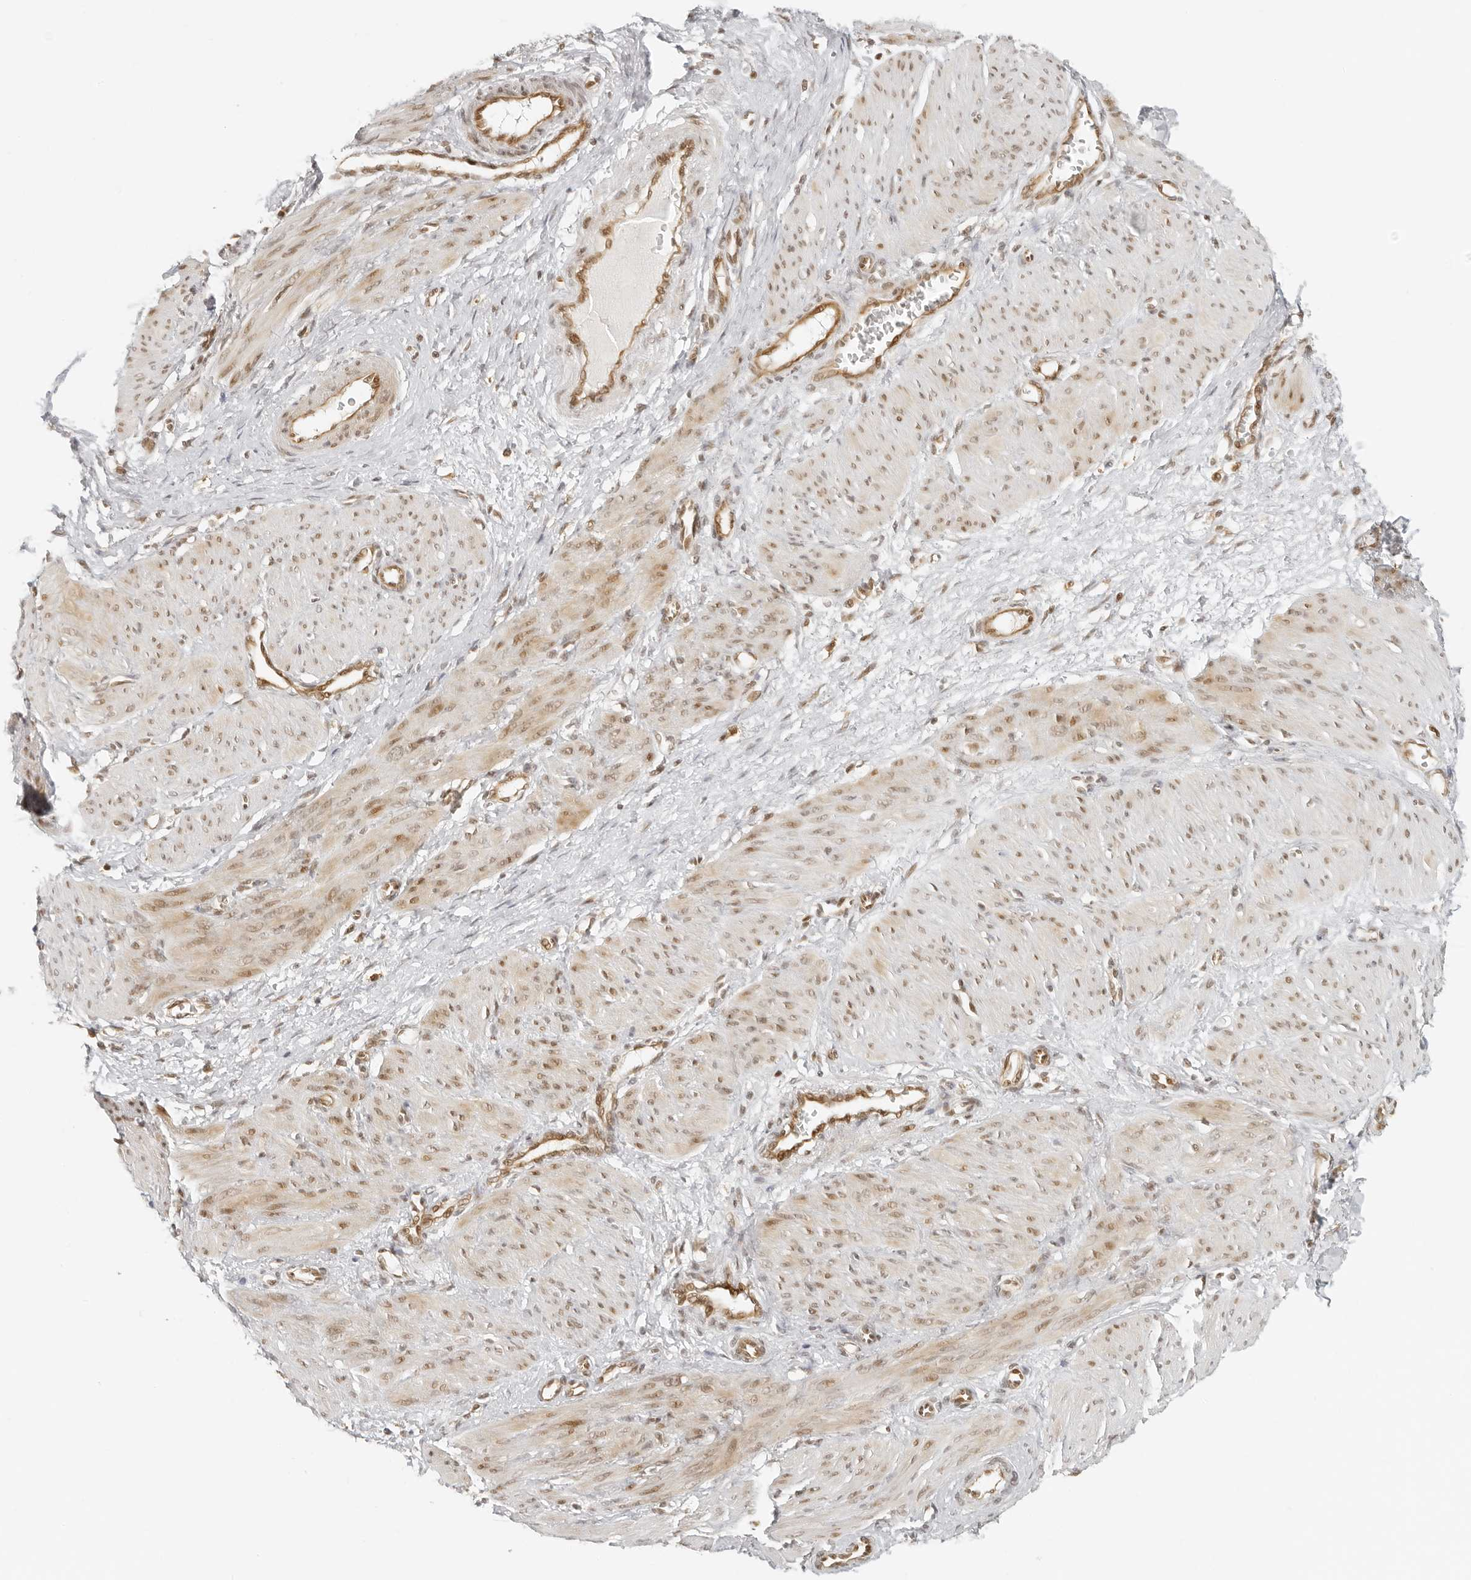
{"staining": {"intensity": "moderate", "quantity": "25%-75%", "location": "cytoplasmic/membranous,nuclear"}, "tissue": "smooth muscle", "cell_type": "Smooth muscle cells", "image_type": "normal", "snomed": [{"axis": "morphology", "description": "Normal tissue, NOS"}, {"axis": "topography", "description": "Endometrium"}], "caption": "Immunohistochemistry image of unremarkable smooth muscle: human smooth muscle stained using immunohistochemistry exhibits medium levels of moderate protein expression localized specifically in the cytoplasmic/membranous,nuclear of smooth muscle cells, appearing as a cytoplasmic/membranous,nuclear brown color.", "gene": "ZNF407", "patient": {"sex": "female", "age": 33}}